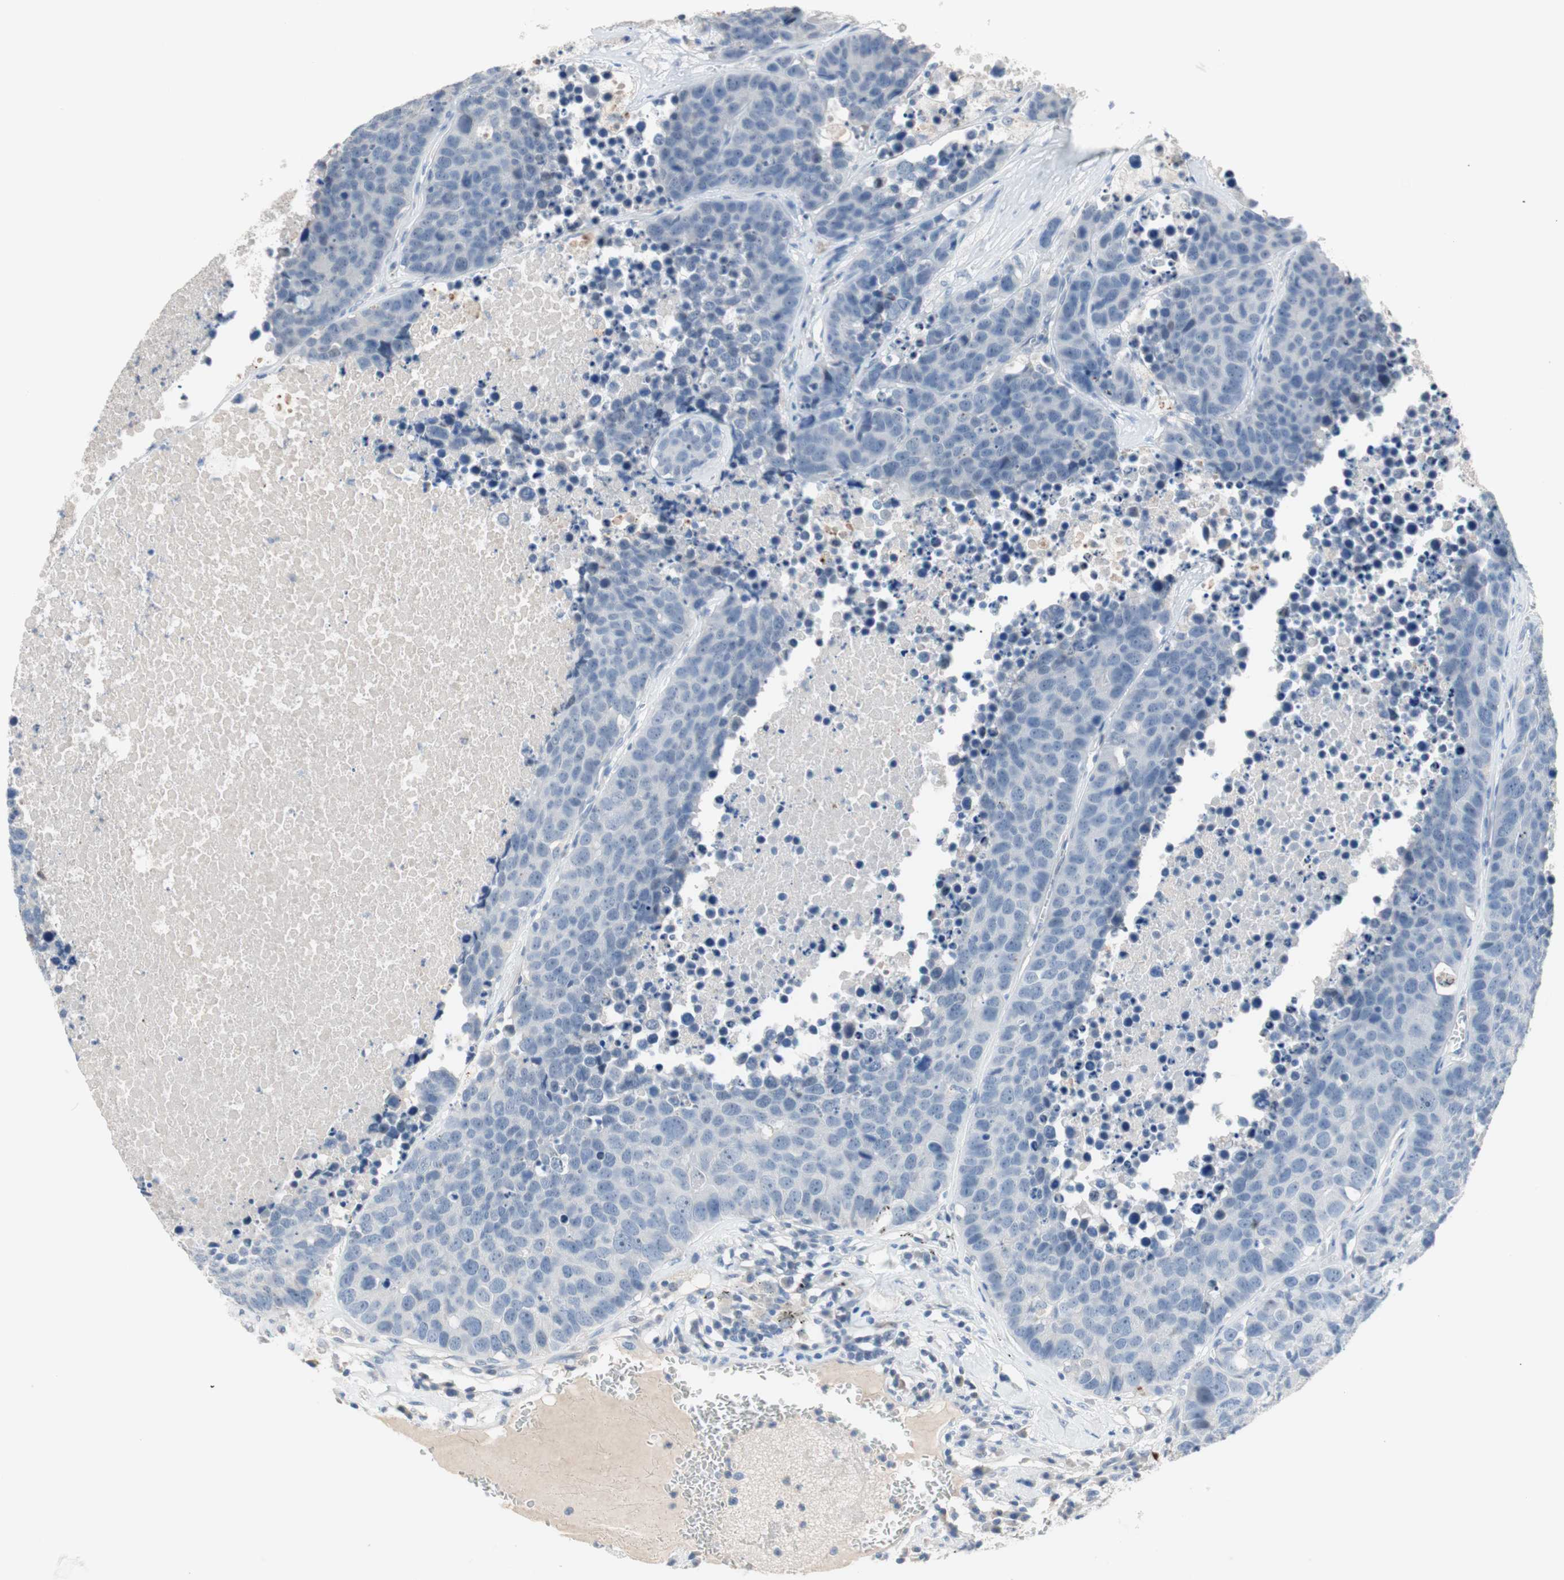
{"staining": {"intensity": "negative", "quantity": "none", "location": "none"}, "tissue": "carcinoid", "cell_type": "Tumor cells", "image_type": "cancer", "snomed": [{"axis": "morphology", "description": "Carcinoid, malignant, NOS"}, {"axis": "topography", "description": "Lung"}], "caption": "DAB immunohistochemical staining of malignant carcinoid reveals no significant positivity in tumor cells.", "gene": "PDZK1", "patient": {"sex": "male", "age": 60}}